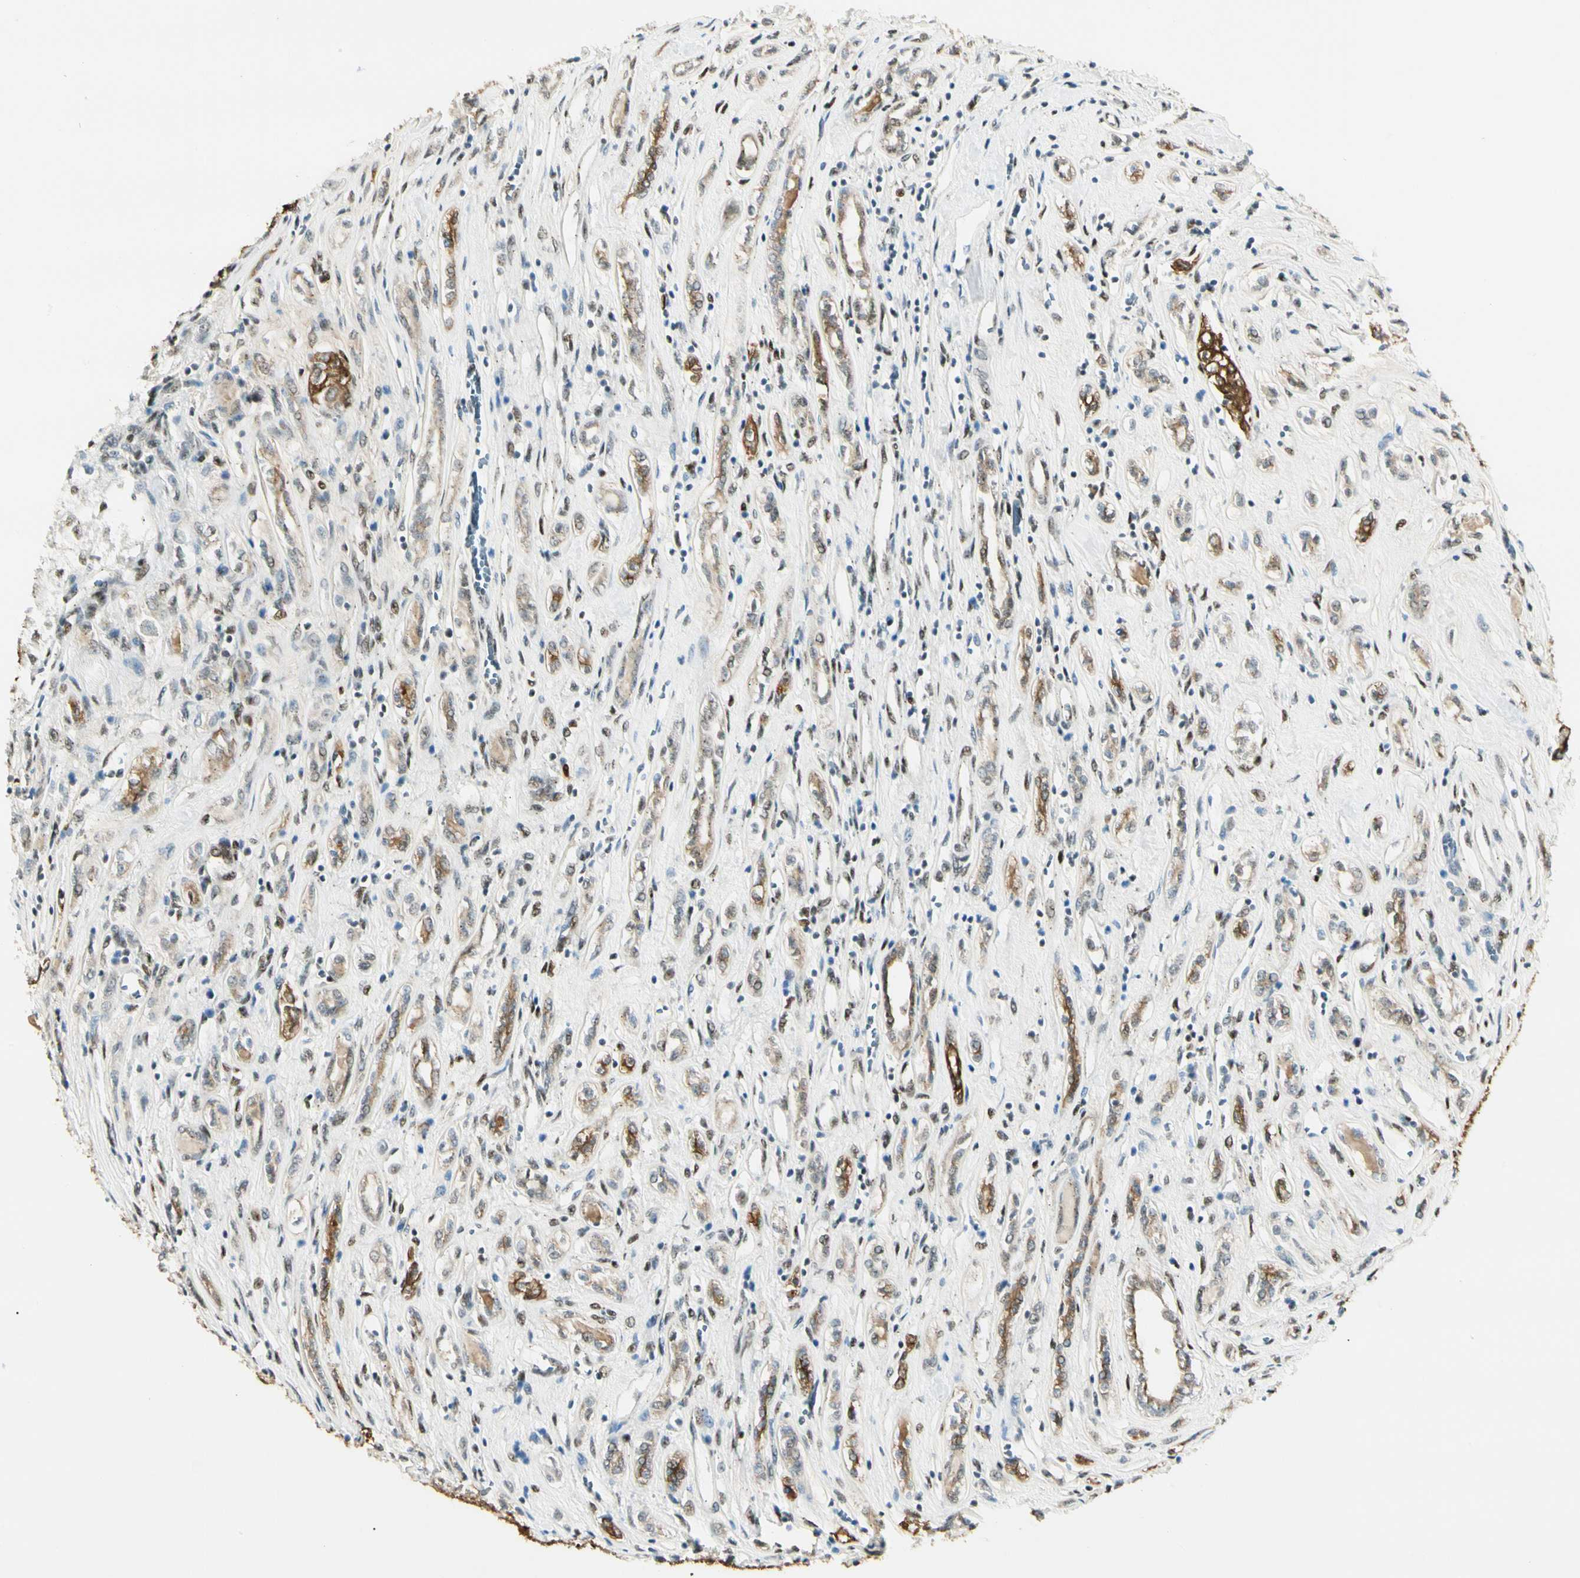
{"staining": {"intensity": "moderate", "quantity": ">75%", "location": "cytoplasmic/membranous"}, "tissue": "renal cancer", "cell_type": "Tumor cells", "image_type": "cancer", "snomed": [{"axis": "morphology", "description": "Adenocarcinoma, NOS"}, {"axis": "topography", "description": "Kidney"}], "caption": "Protein analysis of renal cancer (adenocarcinoma) tissue reveals moderate cytoplasmic/membranous staining in approximately >75% of tumor cells.", "gene": "ATXN1", "patient": {"sex": "female", "age": 70}}